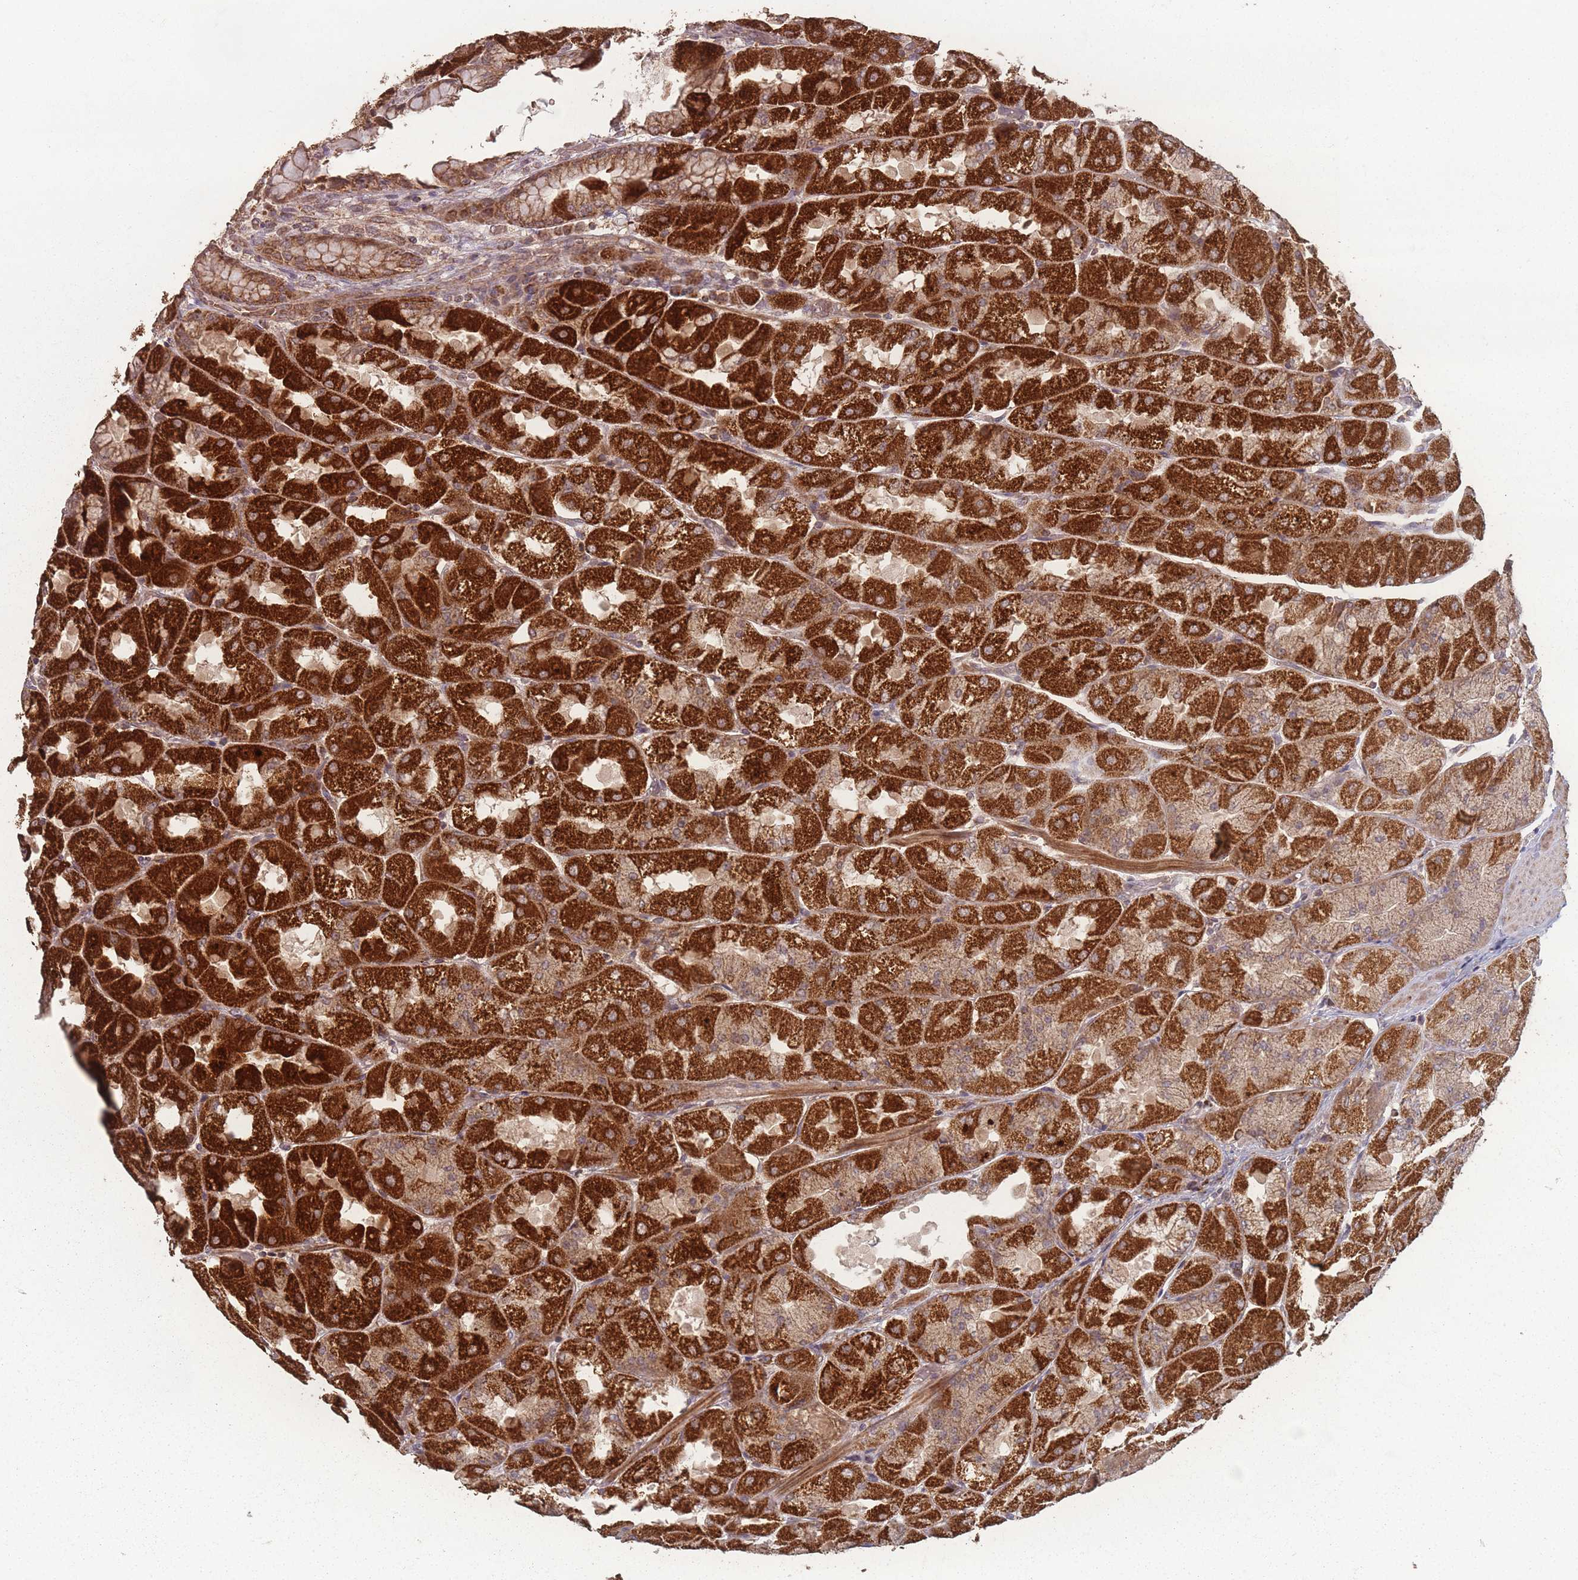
{"staining": {"intensity": "strong", "quantity": ">75%", "location": "cytoplasmic/membranous"}, "tissue": "stomach", "cell_type": "Glandular cells", "image_type": "normal", "snomed": [{"axis": "morphology", "description": "Normal tissue, NOS"}, {"axis": "topography", "description": "Stomach"}], "caption": "IHC histopathology image of benign stomach stained for a protein (brown), which demonstrates high levels of strong cytoplasmic/membranous expression in approximately >75% of glandular cells.", "gene": "LYRM7", "patient": {"sex": "female", "age": 61}}